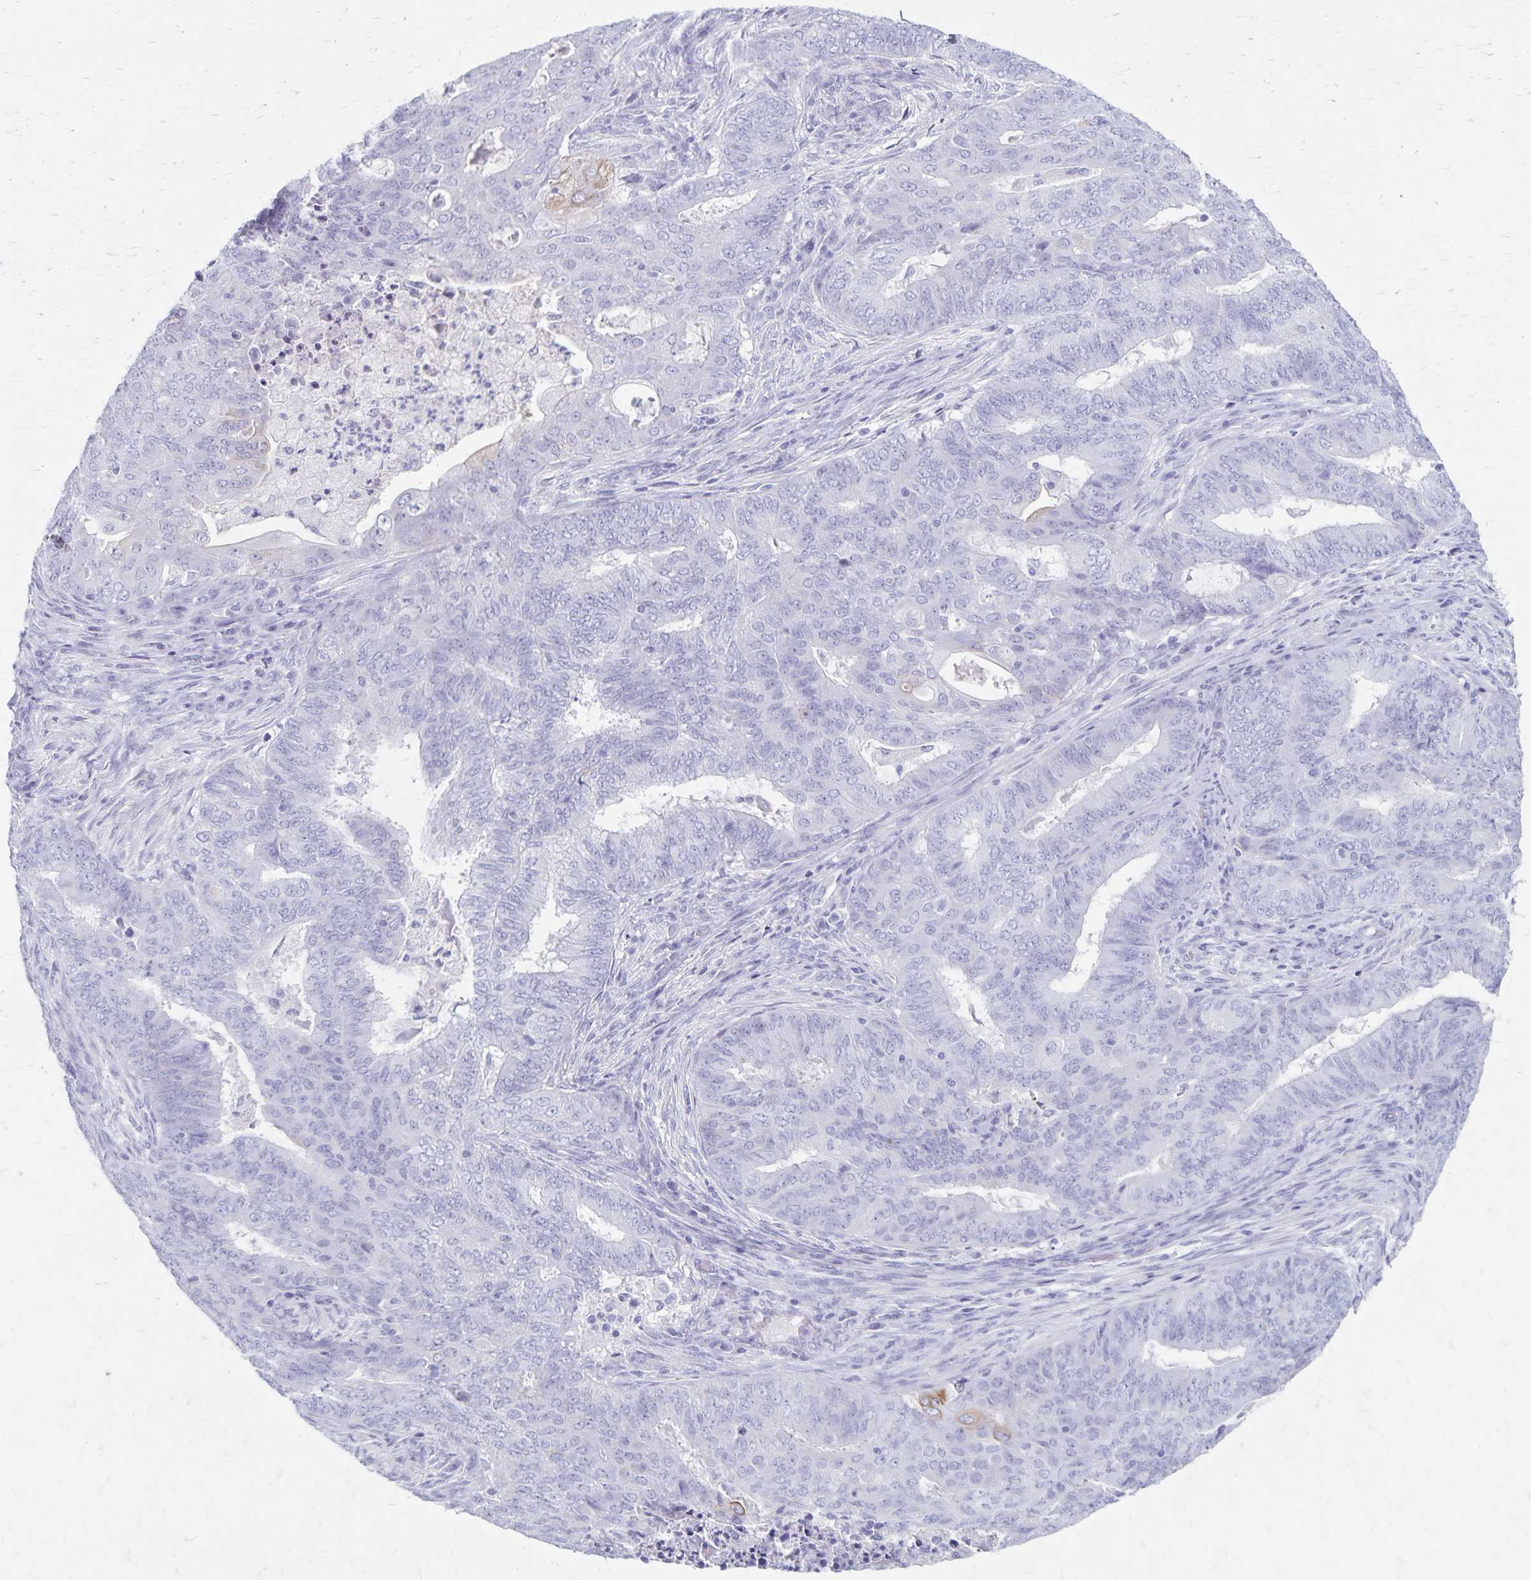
{"staining": {"intensity": "negative", "quantity": "none", "location": "none"}, "tissue": "endometrial cancer", "cell_type": "Tumor cells", "image_type": "cancer", "snomed": [{"axis": "morphology", "description": "Adenocarcinoma, NOS"}, {"axis": "topography", "description": "Endometrium"}], "caption": "DAB (3,3'-diaminobenzidine) immunohistochemical staining of human endometrial cancer (adenocarcinoma) exhibits no significant staining in tumor cells.", "gene": "GPBAR1", "patient": {"sex": "female", "age": 62}}